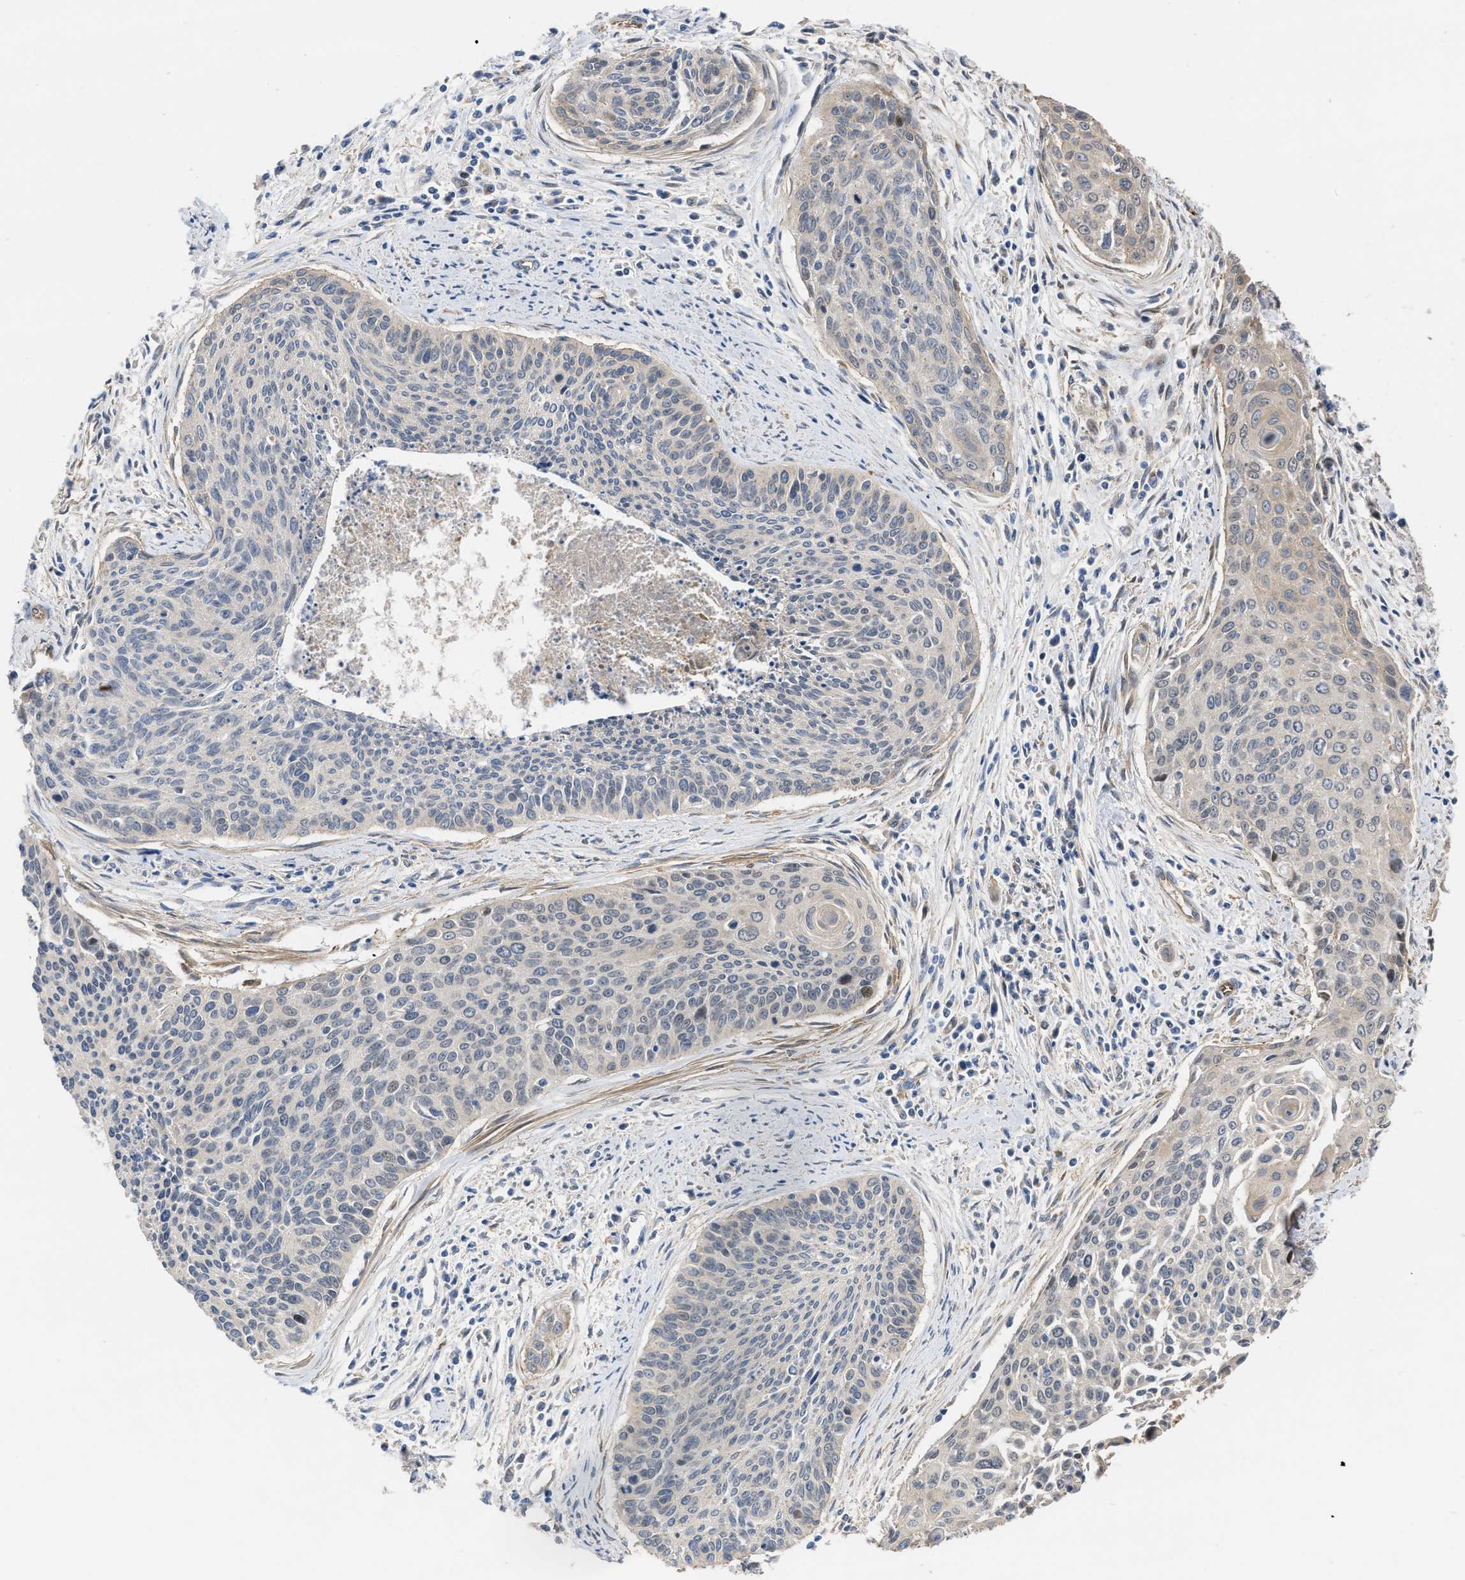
{"staining": {"intensity": "negative", "quantity": "none", "location": "none"}, "tissue": "cervical cancer", "cell_type": "Tumor cells", "image_type": "cancer", "snomed": [{"axis": "morphology", "description": "Squamous cell carcinoma, NOS"}, {"axis": "topography", "description": "Cervix"}], "caption": "This is an immunohistochemistry (IHC) micrograph of human cervical squamous cell carcinoma. There is no staining in tumor cells.", "gene": "SLC4A11", "patient": {"sex": "female", "age": 55}}